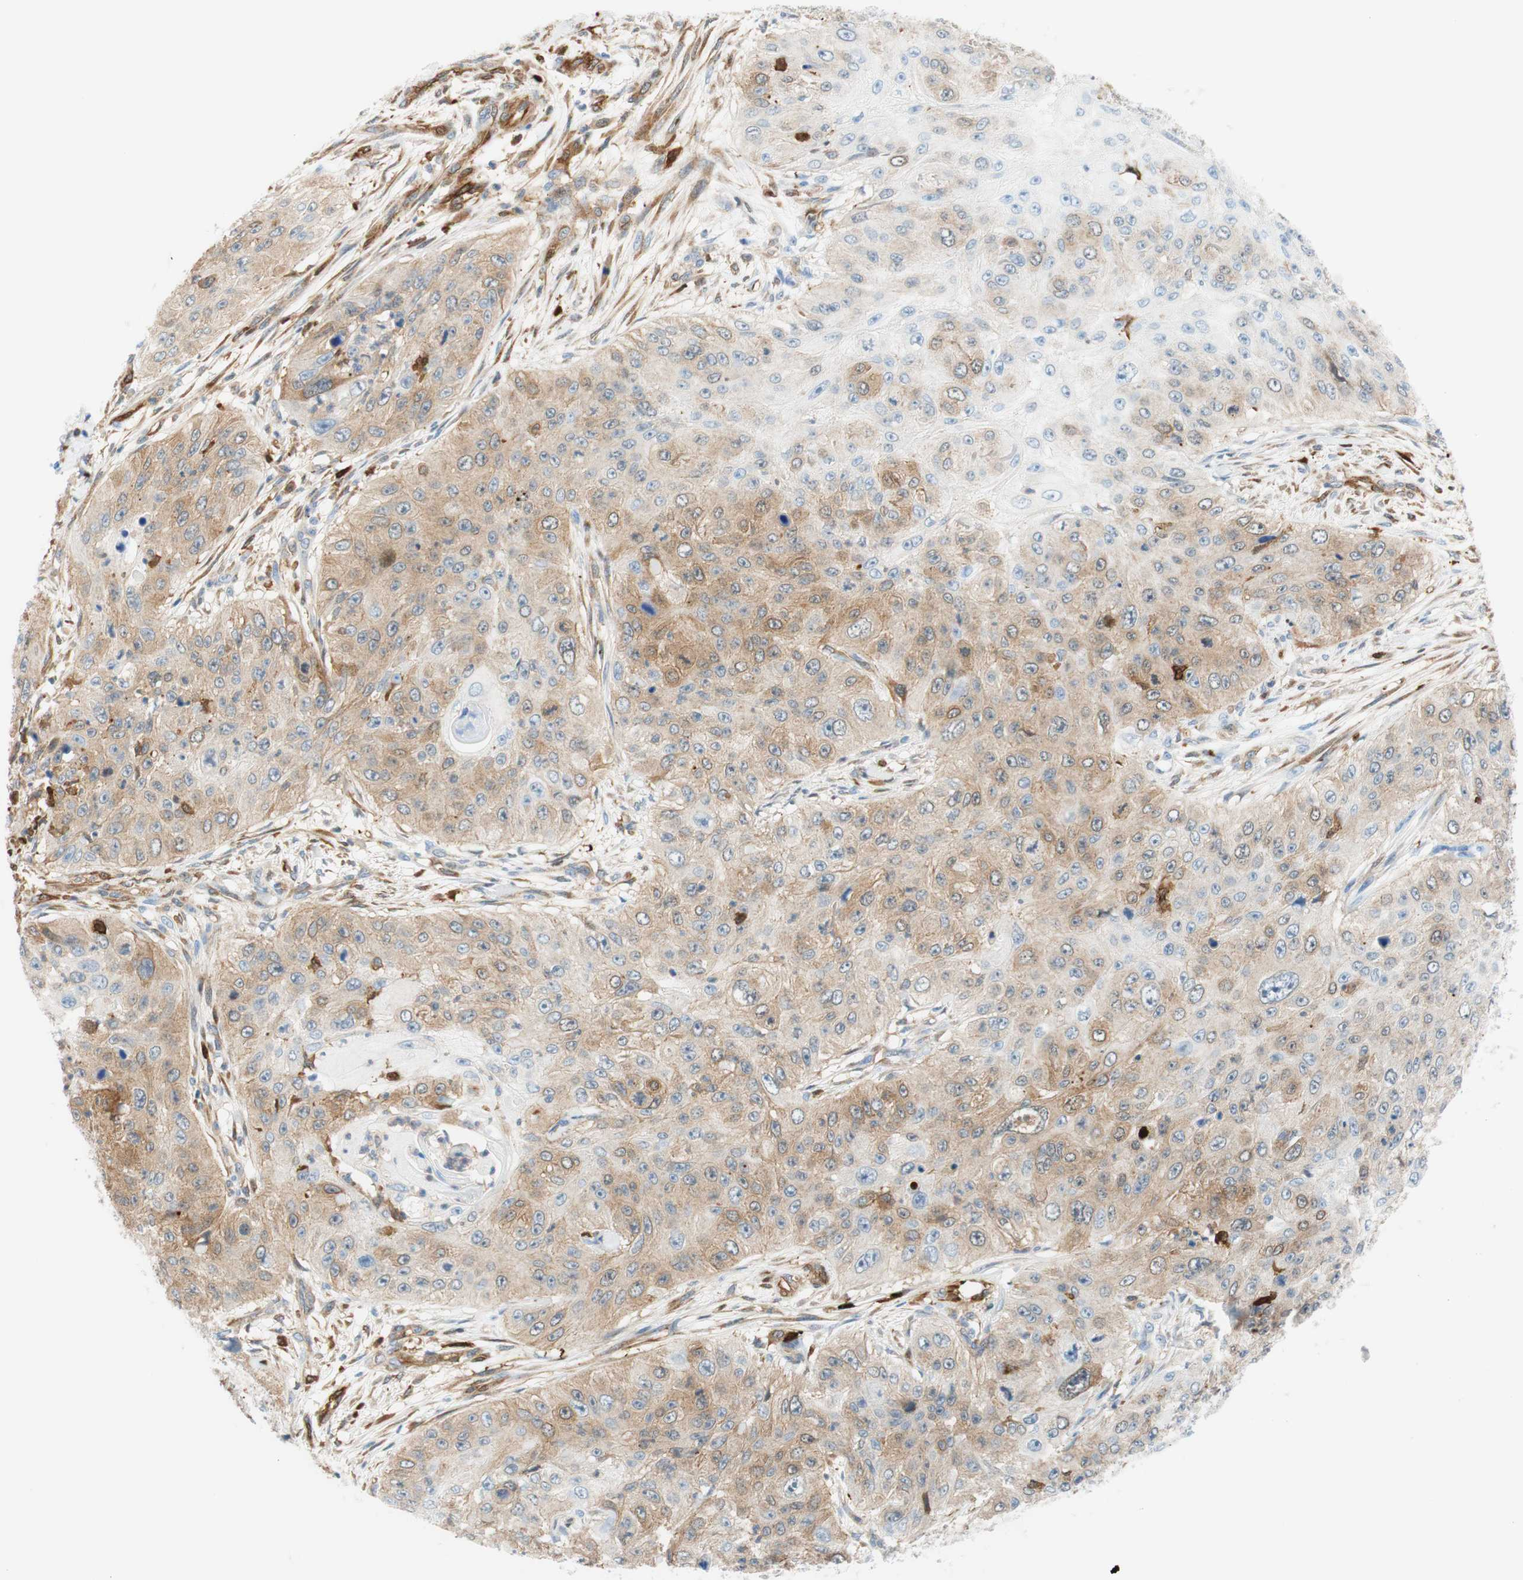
{"staining": {"intensity": "weak", "quantity": ">75%", "location": "cytoplasmic/membranous"}, "tissue": "skin cancer", "cell_type": "Tumor cells", "image_type": "cancer", "snomed": [{"axis": "morphology", "description": "Squamous cell carcinoma, NOS"}, {"axis": "topography", "description": "Skin"}], "caption": "High-magnification brightfield microscopy of skin squamous cell carcinoma stained with DAB (3,3'-diaminobenzidine) (brown) and counterstained with hematoxylin (blue). tumor cells exhibit weak cytoplasmic/membranous expression is present in about>75% of cells.", "gene": "STMN1", "patient": {"sex": "female", "age": 80}}